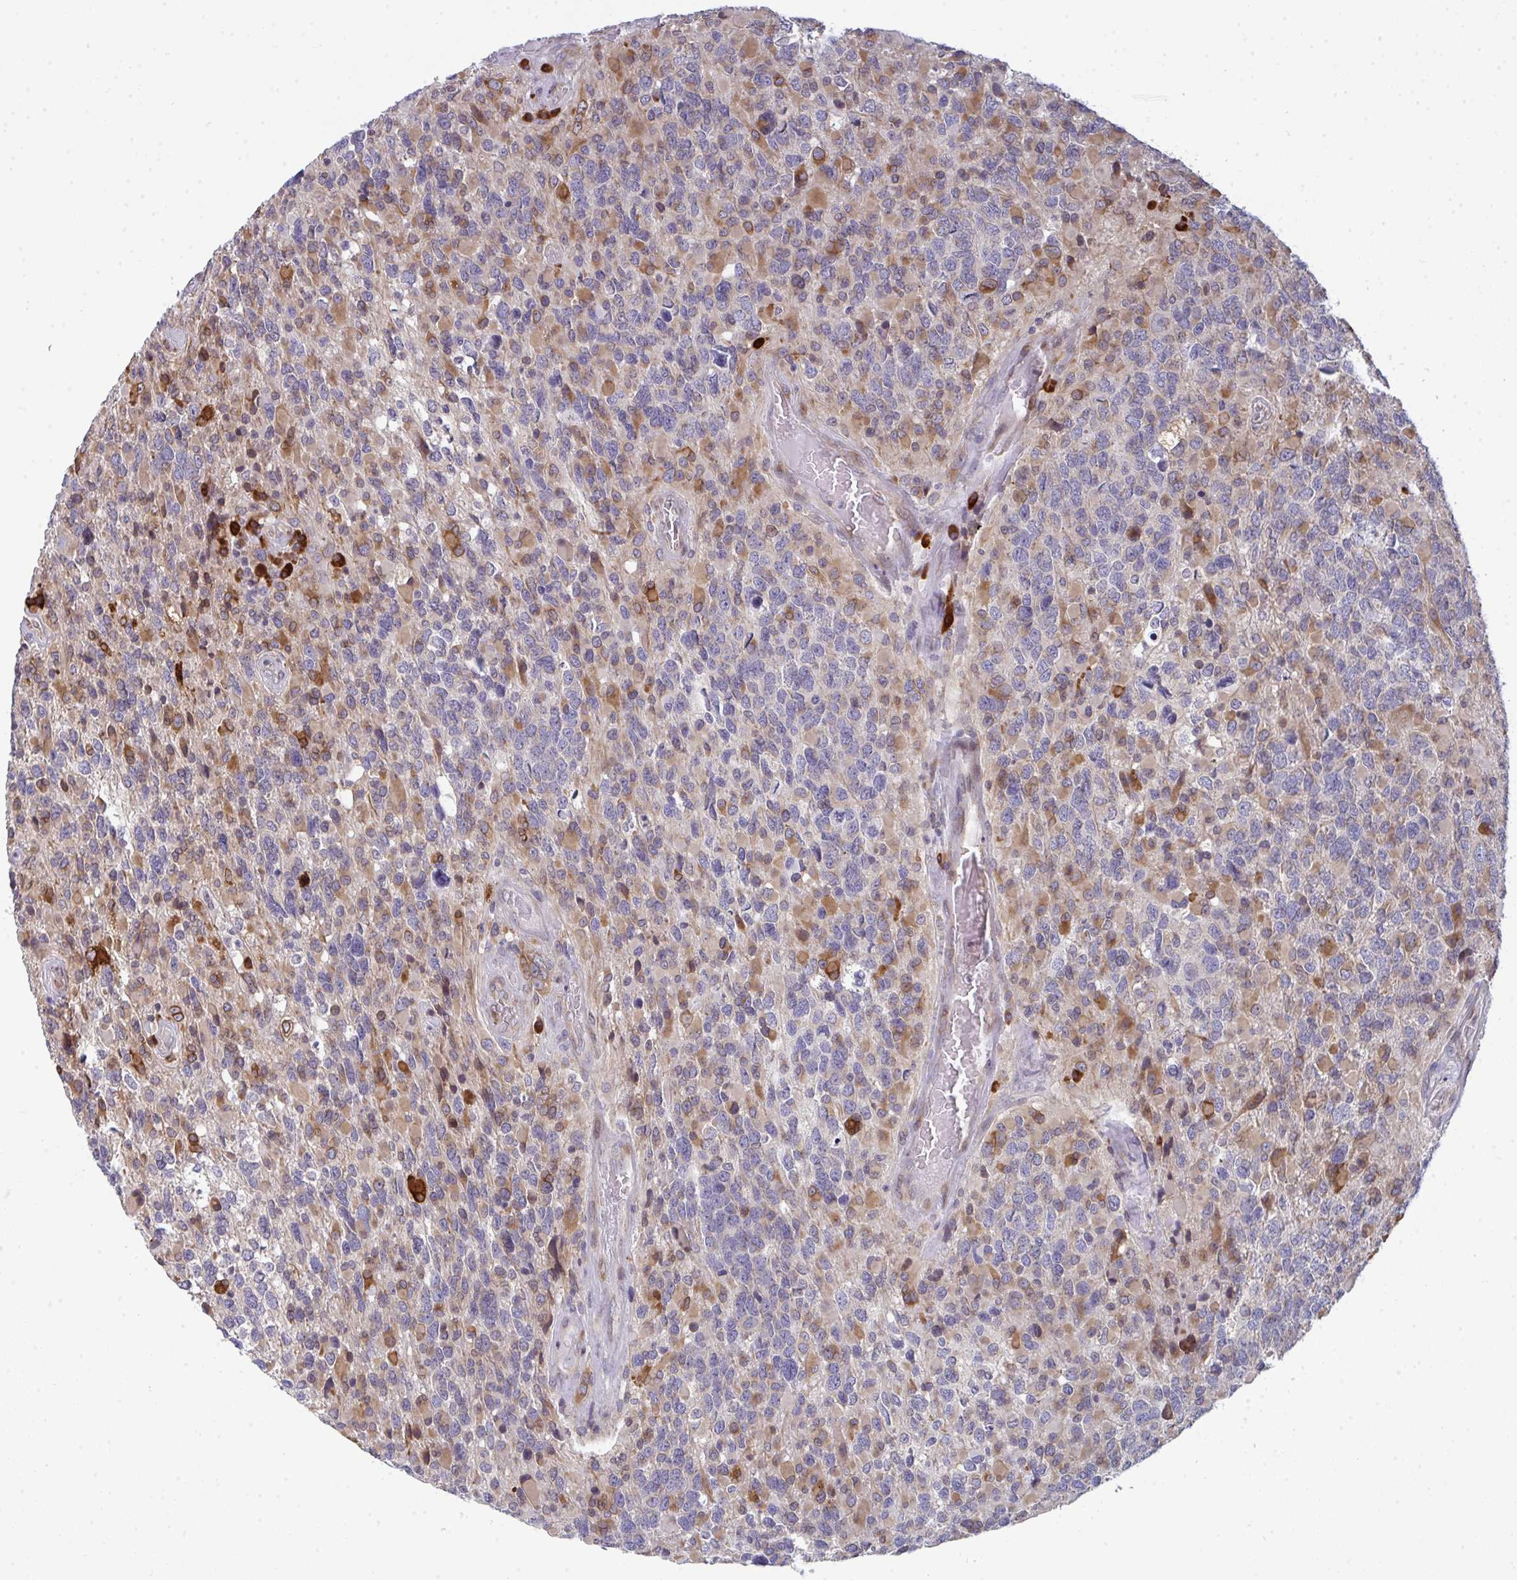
{"staining": {"intensity": "moderate", "quantity": "25%-75%", "location": "cytoplasmic/membranous"}, "tissue": "glioma", "cell_type": "Tumor cells", "image_type": "cancer", "snomed": [{"axis": "morphology", "description": "Glioma, malignant, High grade"}, {"axis": "topography", "description": "Brain"}], "caption": "Brown immunohistochemical staining in human glioma shows moderate cytoplasmic/membranous staining in approximately 25%-75% of tumor cells. Immunohistochemistry stains the protein of interest in brown and the nuclei are stained blue.", "gene": "LYSMD4", "patient": {"sex": "female", "age": 40}}